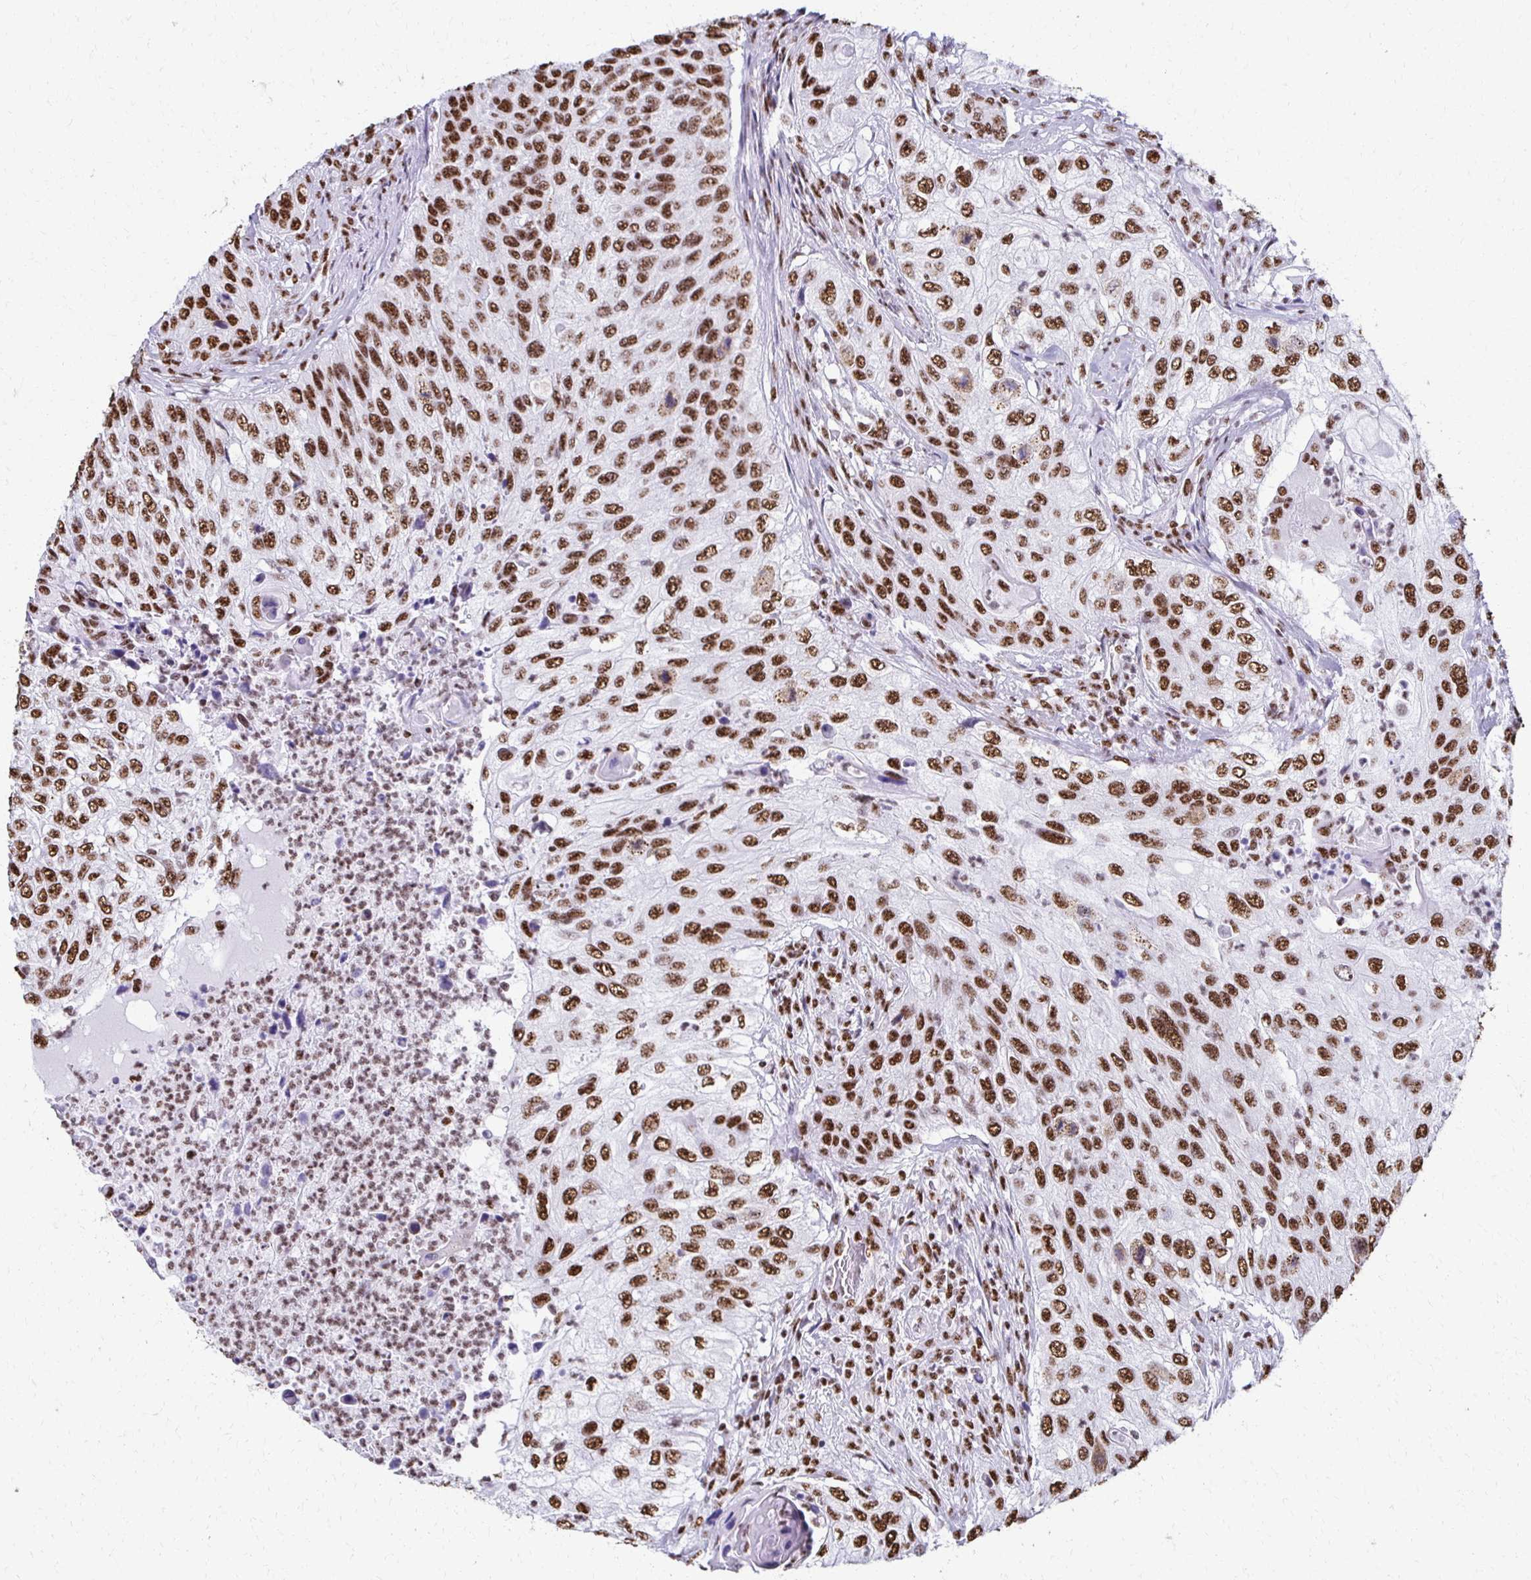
{"staining": {"intensity": "strong", "quantity": ">75%", "location": "nuclear"}, "tissue": "urothelial cancer", "cell_type": "Tumor cells", "image_type": "cancer", "snomed": [{"axis": "morphology", "description": "Urothelial carcinoma, High grade"}, {"axis": "topography", "description": "Urinary bladder"}], "caption": "Immunohistochemical staining of human urothelial carcinoma (high-grade) reveals high levels of strong nuclear positivity in approximately >75% of tumor cells. (Stains: DAB in brown, nuclei in blue, Microscopy: brightfield microscopy at high magnification).", "gene": "NONO", "patient": {"sex": "female", "age": 60}}